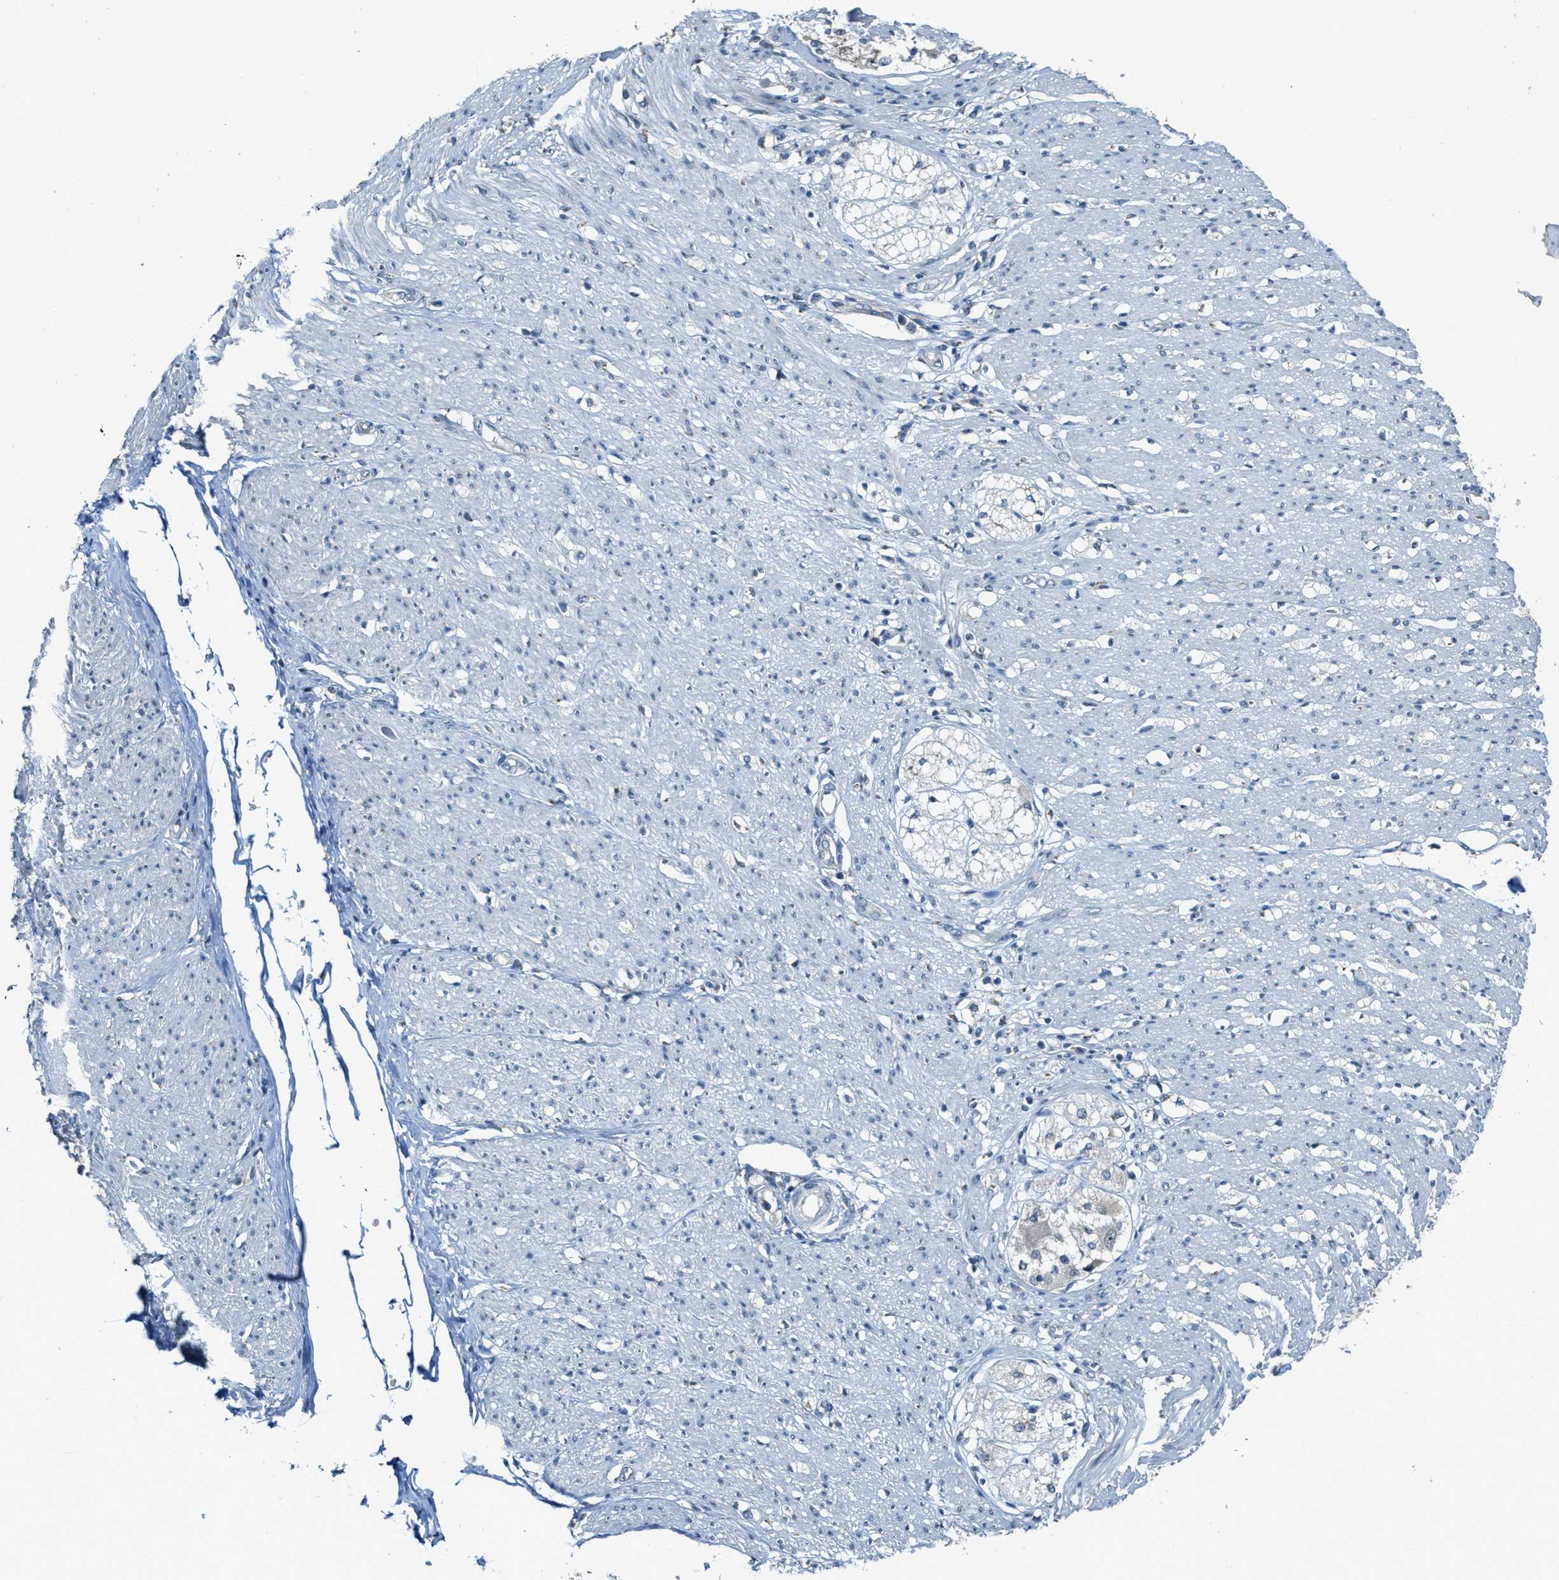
{"staining": {"intensity": "negative", "quantity": "none", "location": "none"}, "tissue": "adipose tissue", "cell_type": "Adipocytes", "image_type": "normal", "snomed": [{"axis": "morphology", "description": "Normal tissue, NOS"}, {"axis": "morphology", "description": "Adenocarcinoma, NOS"}, {"axis": "topography", "description": "Colon"}, {"axis": "topography", "description": "Peripheral nerve tissue"}], "caption": "An immunohistochemistry histopathology image of benign adipose tissue is shown. There is no staining in adipocytes of adipose tissue. (DAB (3,3'-diaminobenzidine) IHC, high magnification).", "gene": "CDON", "patient": {"sex": "male", "age": 14}}